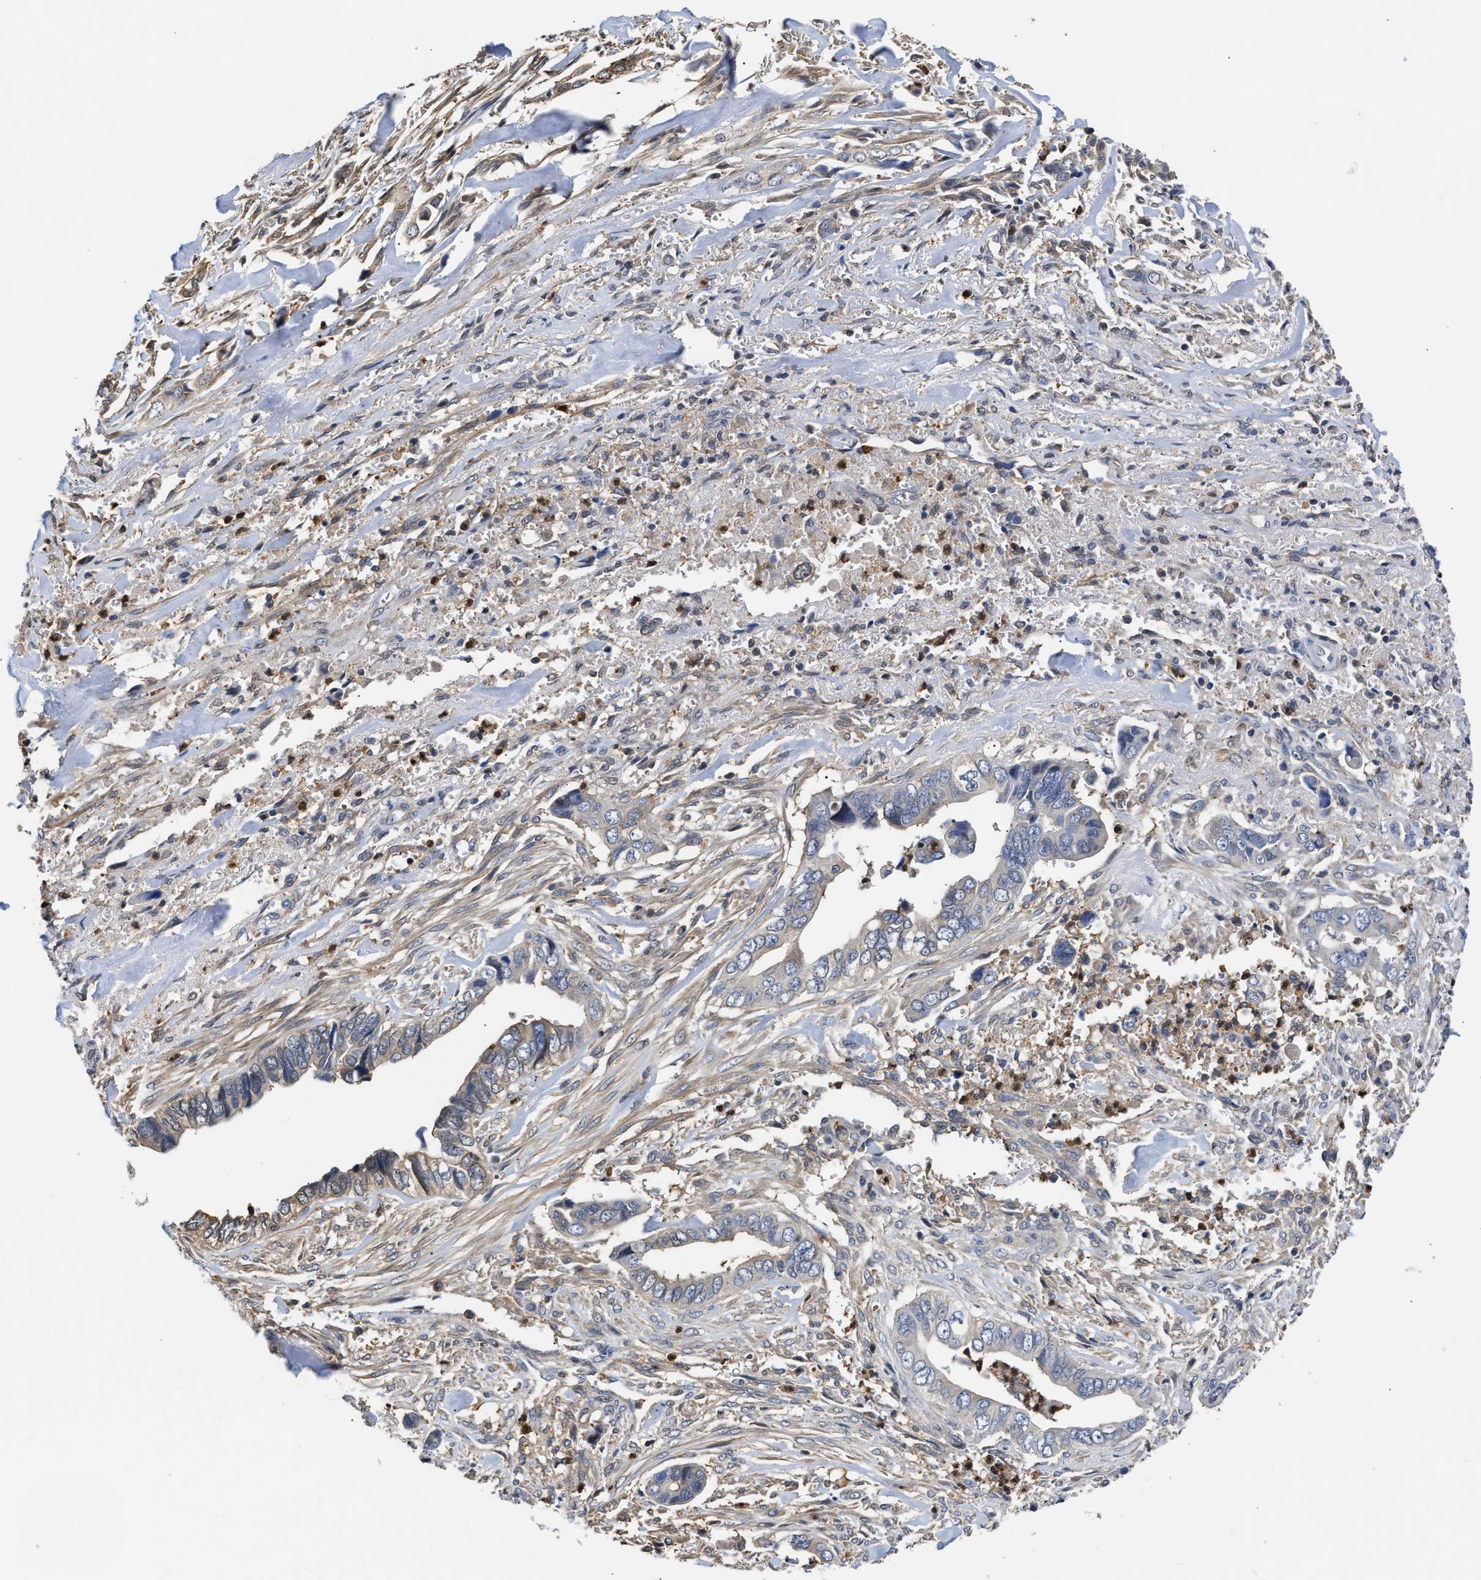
{"staining": {"intensity": "weak", "quantity": "<25%", "location": "cytoplasmic/membranous"}, "tissue": "liver cancer", "cell_type": "Tumor cells", "image_type": "cancer", "snomed": [{"axis": "morphology", "description": "Cholangiocarcinoma"}, {"axis": "topography", "description": "Liver"}], "caption": "Immunohistochemistry micrograph of neoplastic tissue: human liver cancer (cholangiocarcinoma) stained with DAB exhibits no significant protein staining in tumor cells. (Stains: DAB (3,3'-diaminobenzidine) immunohistochemistry (IHC) with hematoxylin counter stain, Microscopy: brightfield microscopy at high magnification).", "gene": "KLHDC1", "patient": {"sex": "female", "age": 79}}